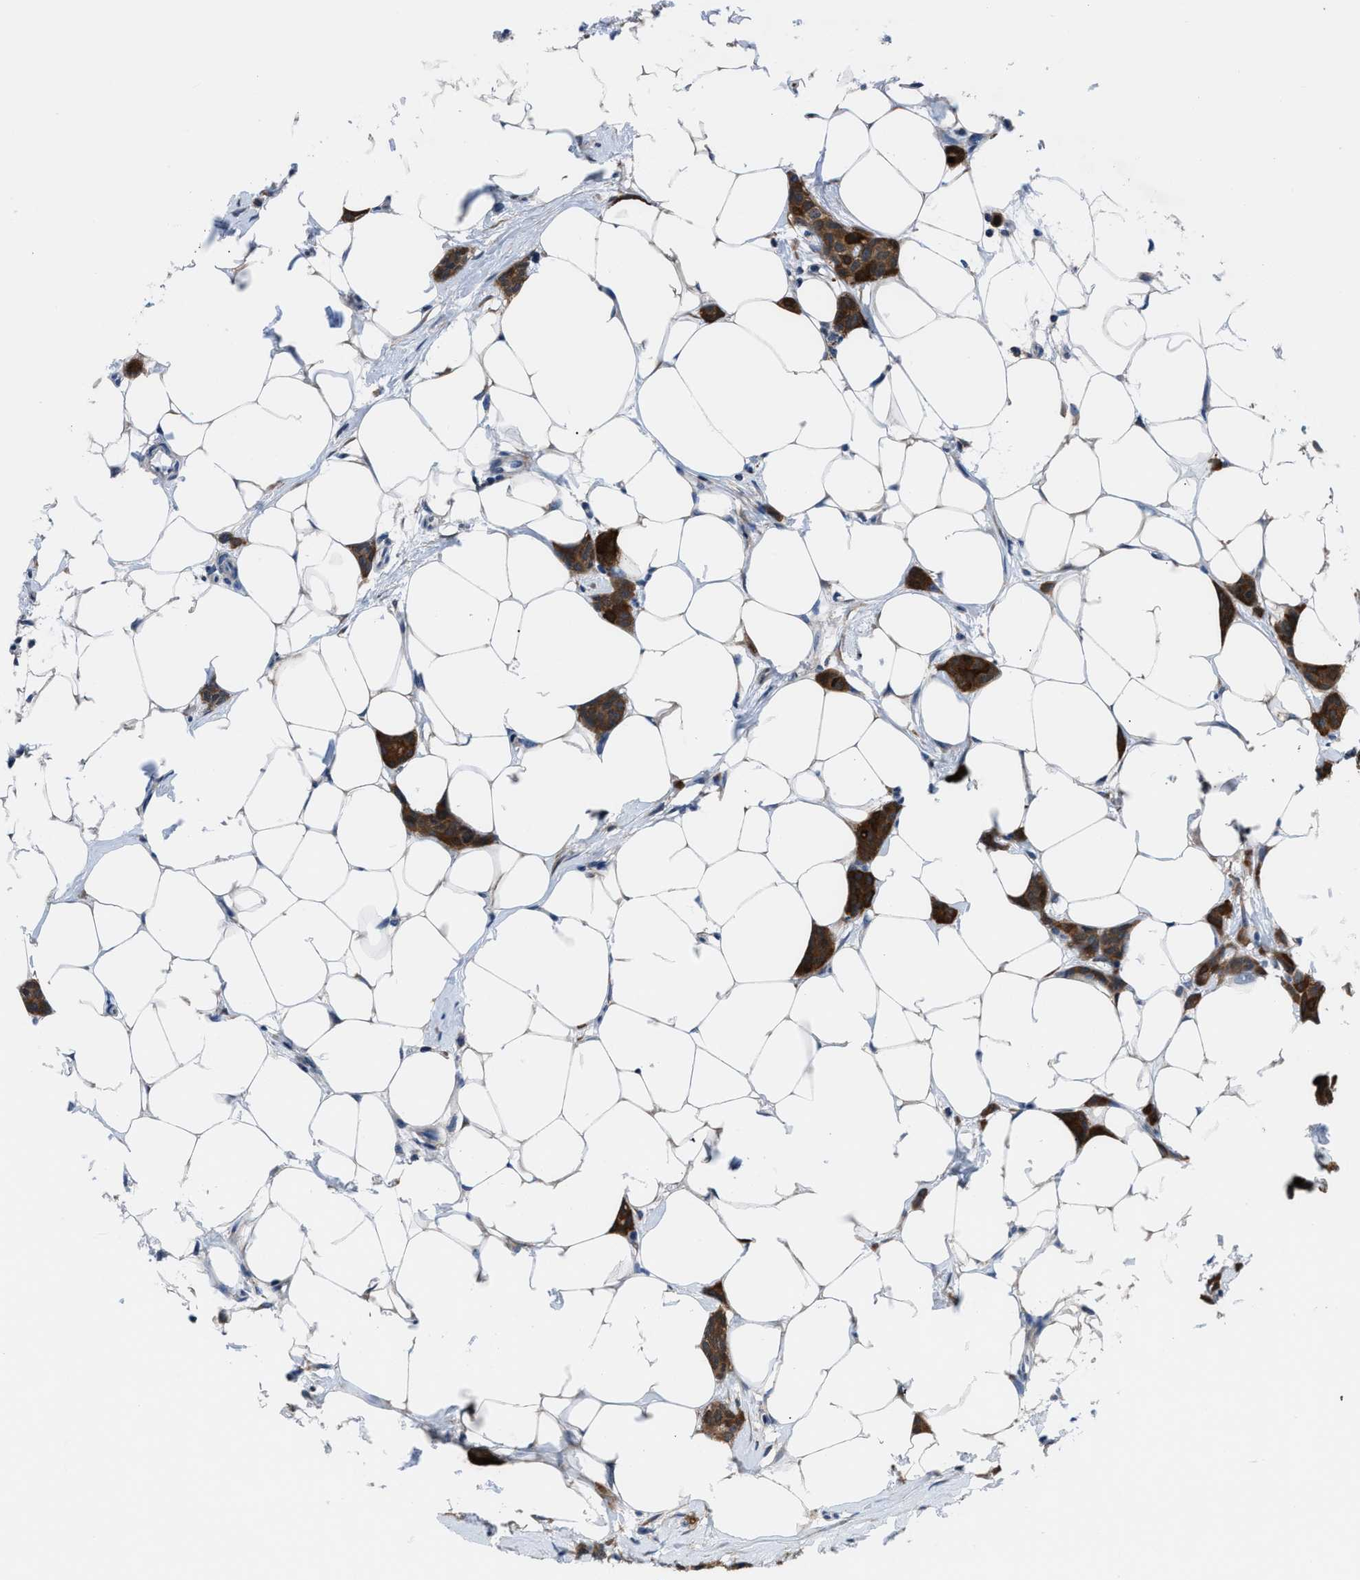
{"staining": {"intensity": "strong", "quantity": ">75%", "location": "cytoplasmic/membranous"}, "tissue": "breast cancer", "cell_type": "Tumor cells", "image_type": "cancer", "snomed": [{"axis": "morphology", "description": "Lobular carcinoma"}, {"axis": "topography", "description": "Skin"}, {"axis": "topography", "description": "Breast"}], "caption": "Breast cancer (lobular carcinoma) stained with DAB immunohistochemistry reveals high levels of strong cytoplasmic/membranous expression in about >75% of tumor cells. The protein is shown in brown color, while the nuclei are stained blue.", "gene": "TMEM45B", "patient": {"sex": "female", "age": 46}}